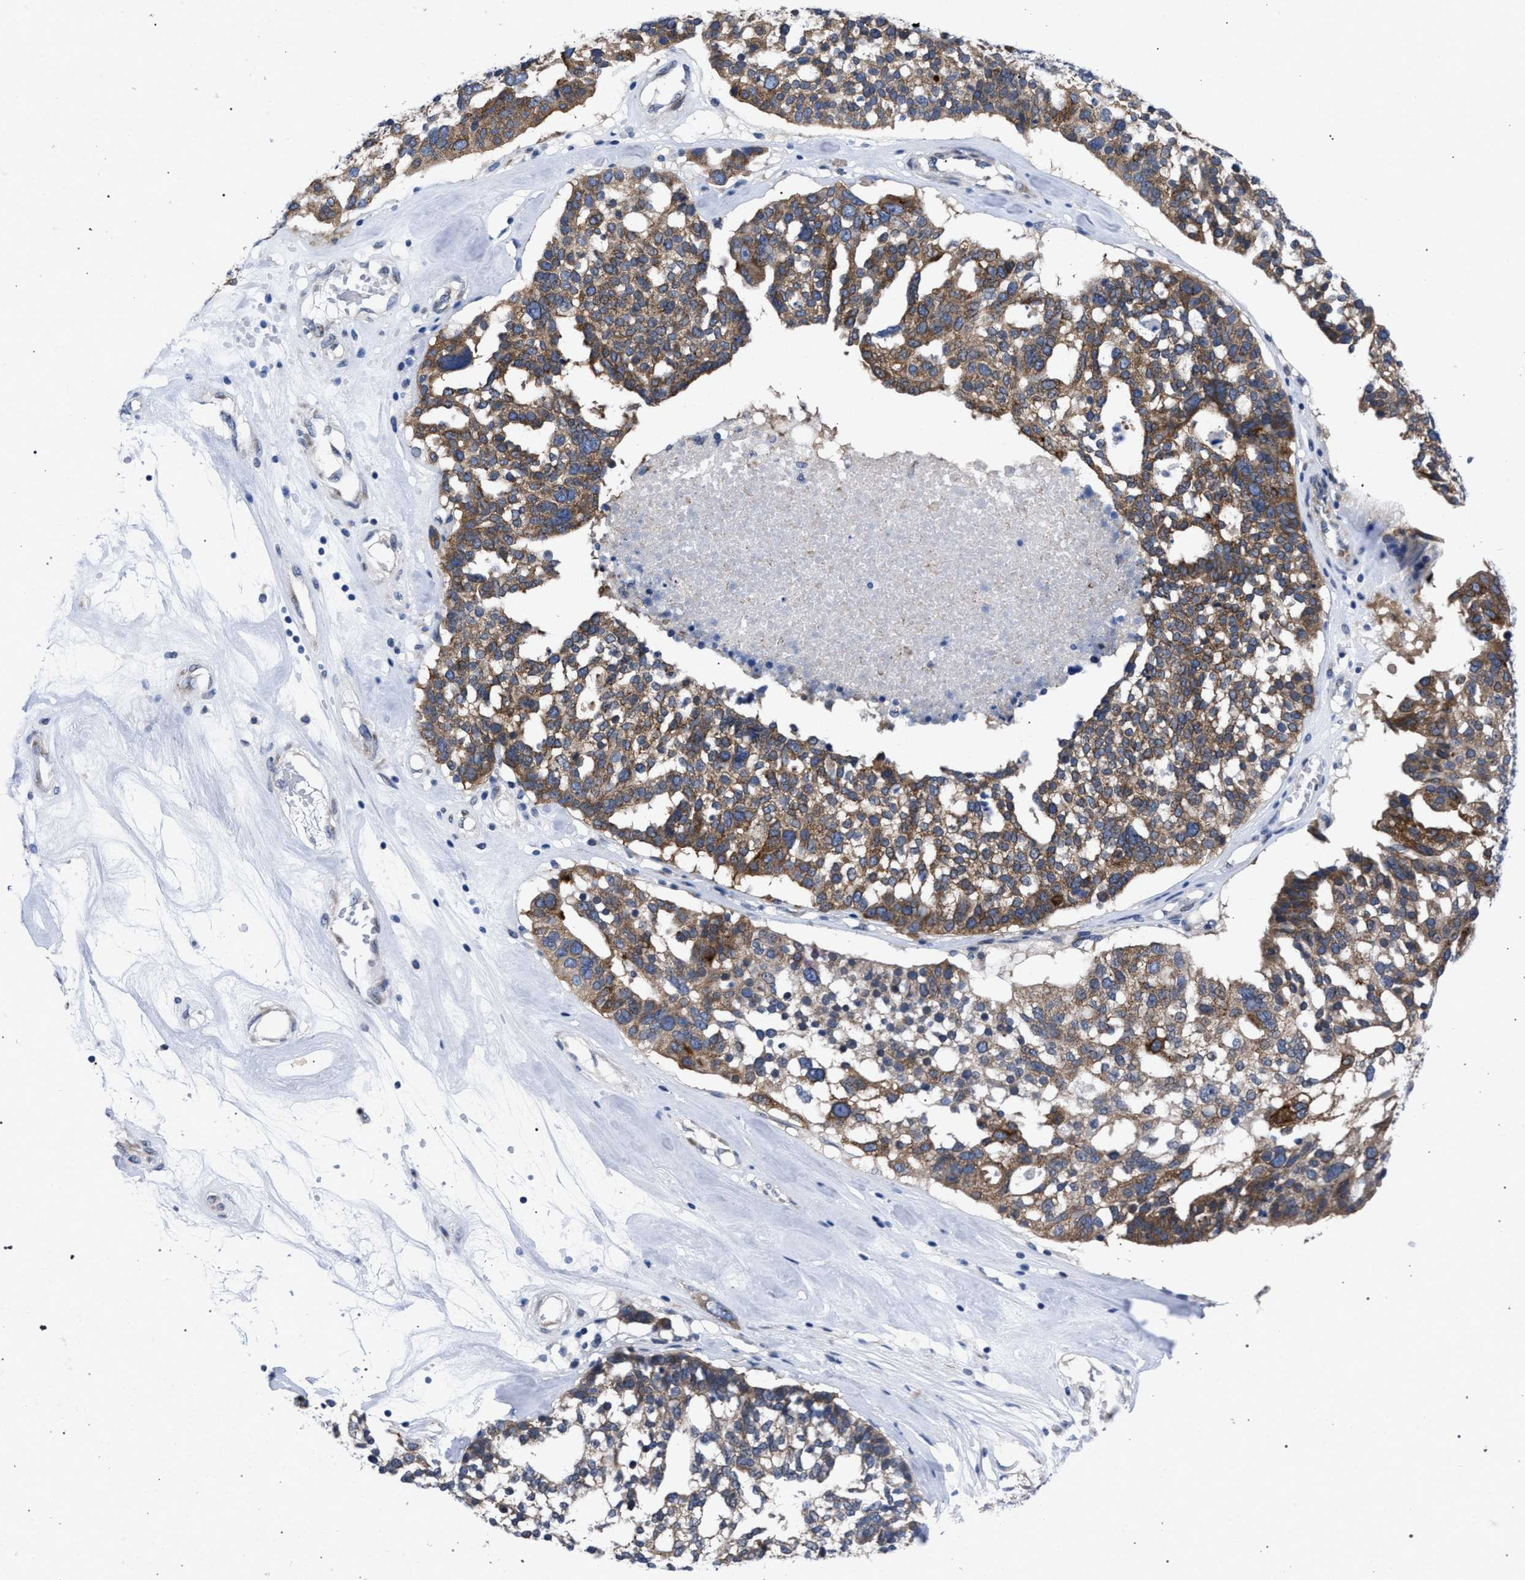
{"staining": {"intensity": "moderate", "quantity": "25%-75%", "location": "cytoplasmic/membranous"}, "tissue": "ovarian cancer", "cell_type": "Tumor cells", "image_type": "cancer", "snomed": [{"axis": "morphology", "description": "Cystadenocarcinoma, serous, NOS"}, {"axis": "topography", "description": "Ovary"}], "caption": "Immunohistochemical staining of serous cystadenocarcinoma (ovarian) reveals moderate cytoplasmic/membranous protein positivity in about 25%-75% of tumor cells.", "gene": "GOLGA2", "patient": {"sex": "female", "age": 59}}